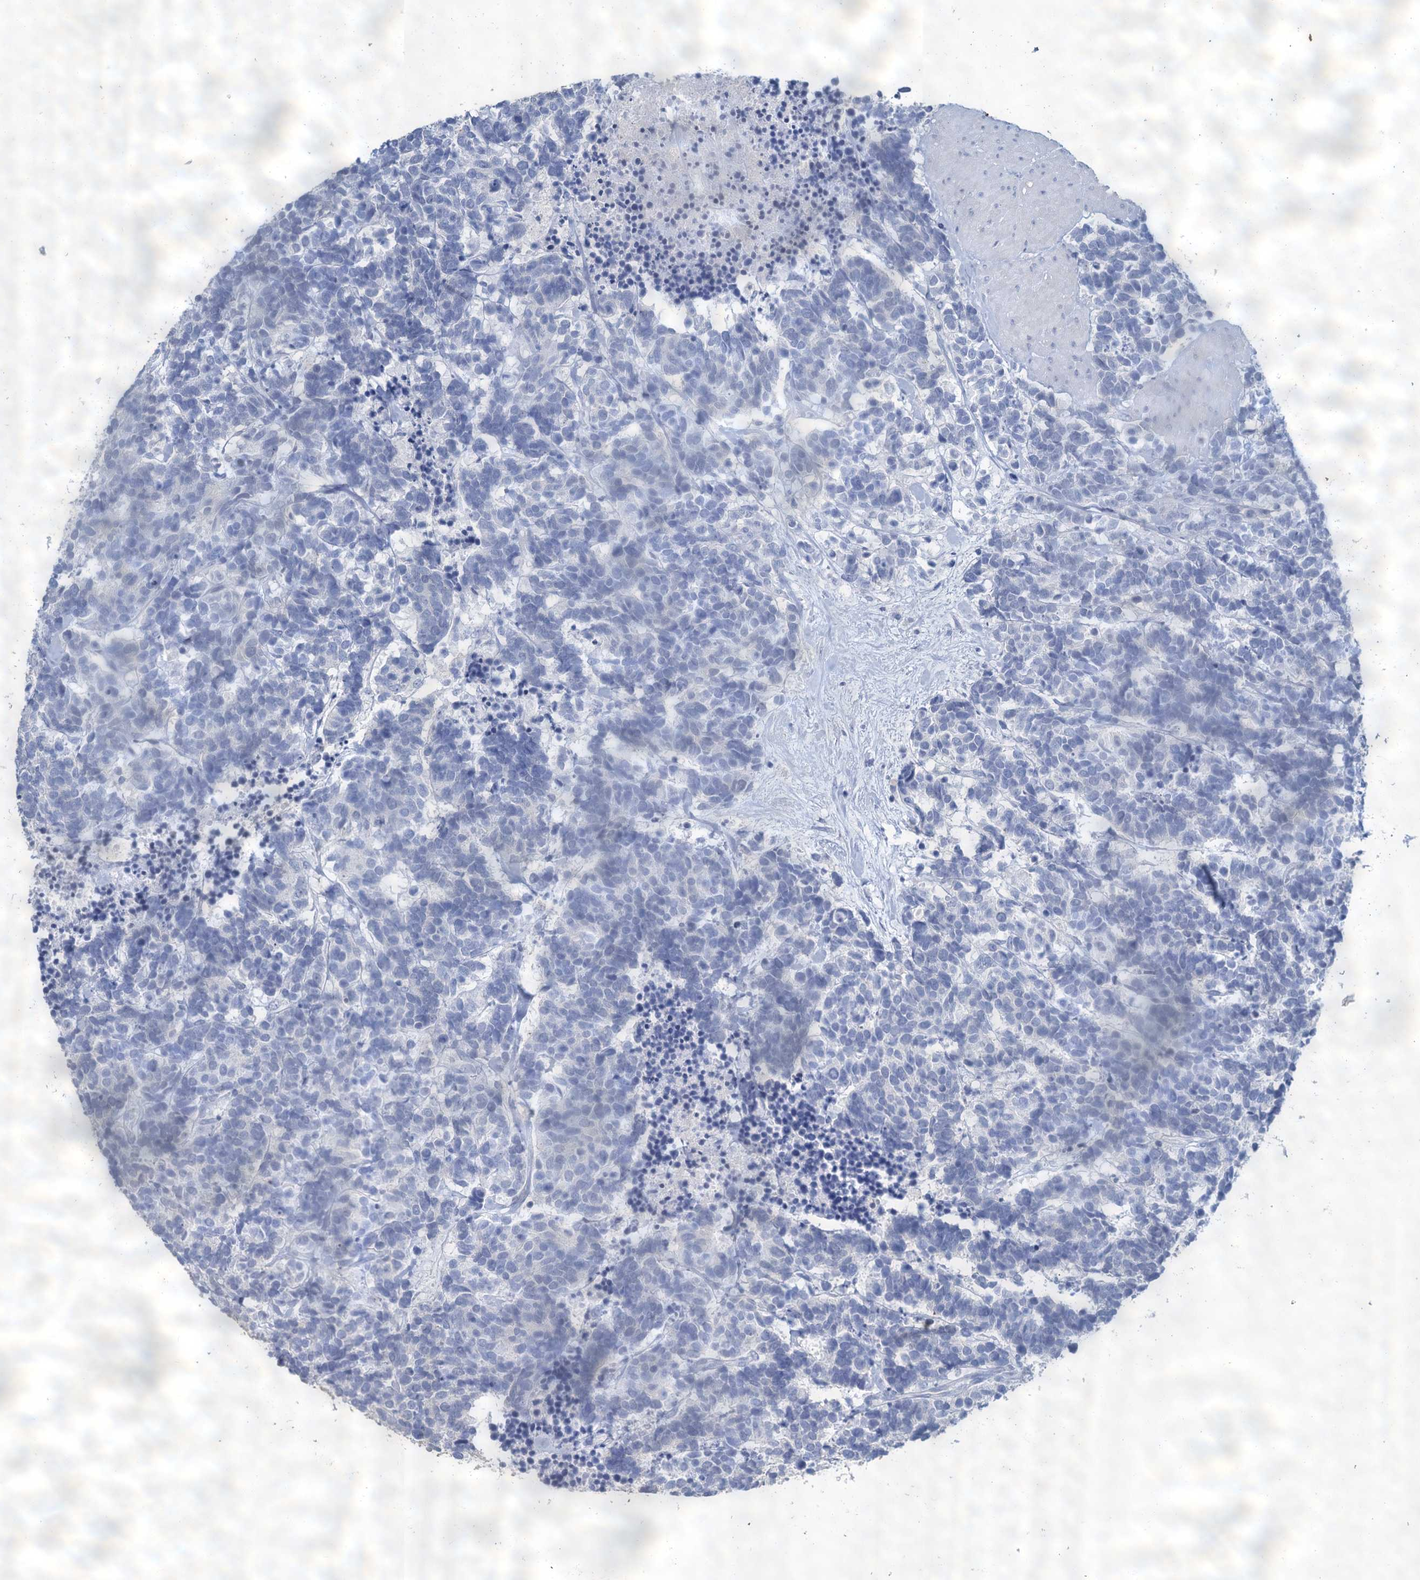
{"staining": {"intensity": "negative", "quantity": "none", "location": "none"}, "tissue": "carcinoid", "cell_type": "Tumor cells", "image_type": "cancer", "snomed": [{"axis": "morphology", "description": "Carcinoma, NOS"}, {"axis": "morphology", "description": "Carcinoid, malignant, NOS"}, {"axis": "topography", "description": "Urinary bladder"}], "caption": "Carcinoma was stained to show a protein in brown. There is no significant expression in tumor cells.", "gene": "SNCB", "patient": {"sex": "male", "age": 57}}